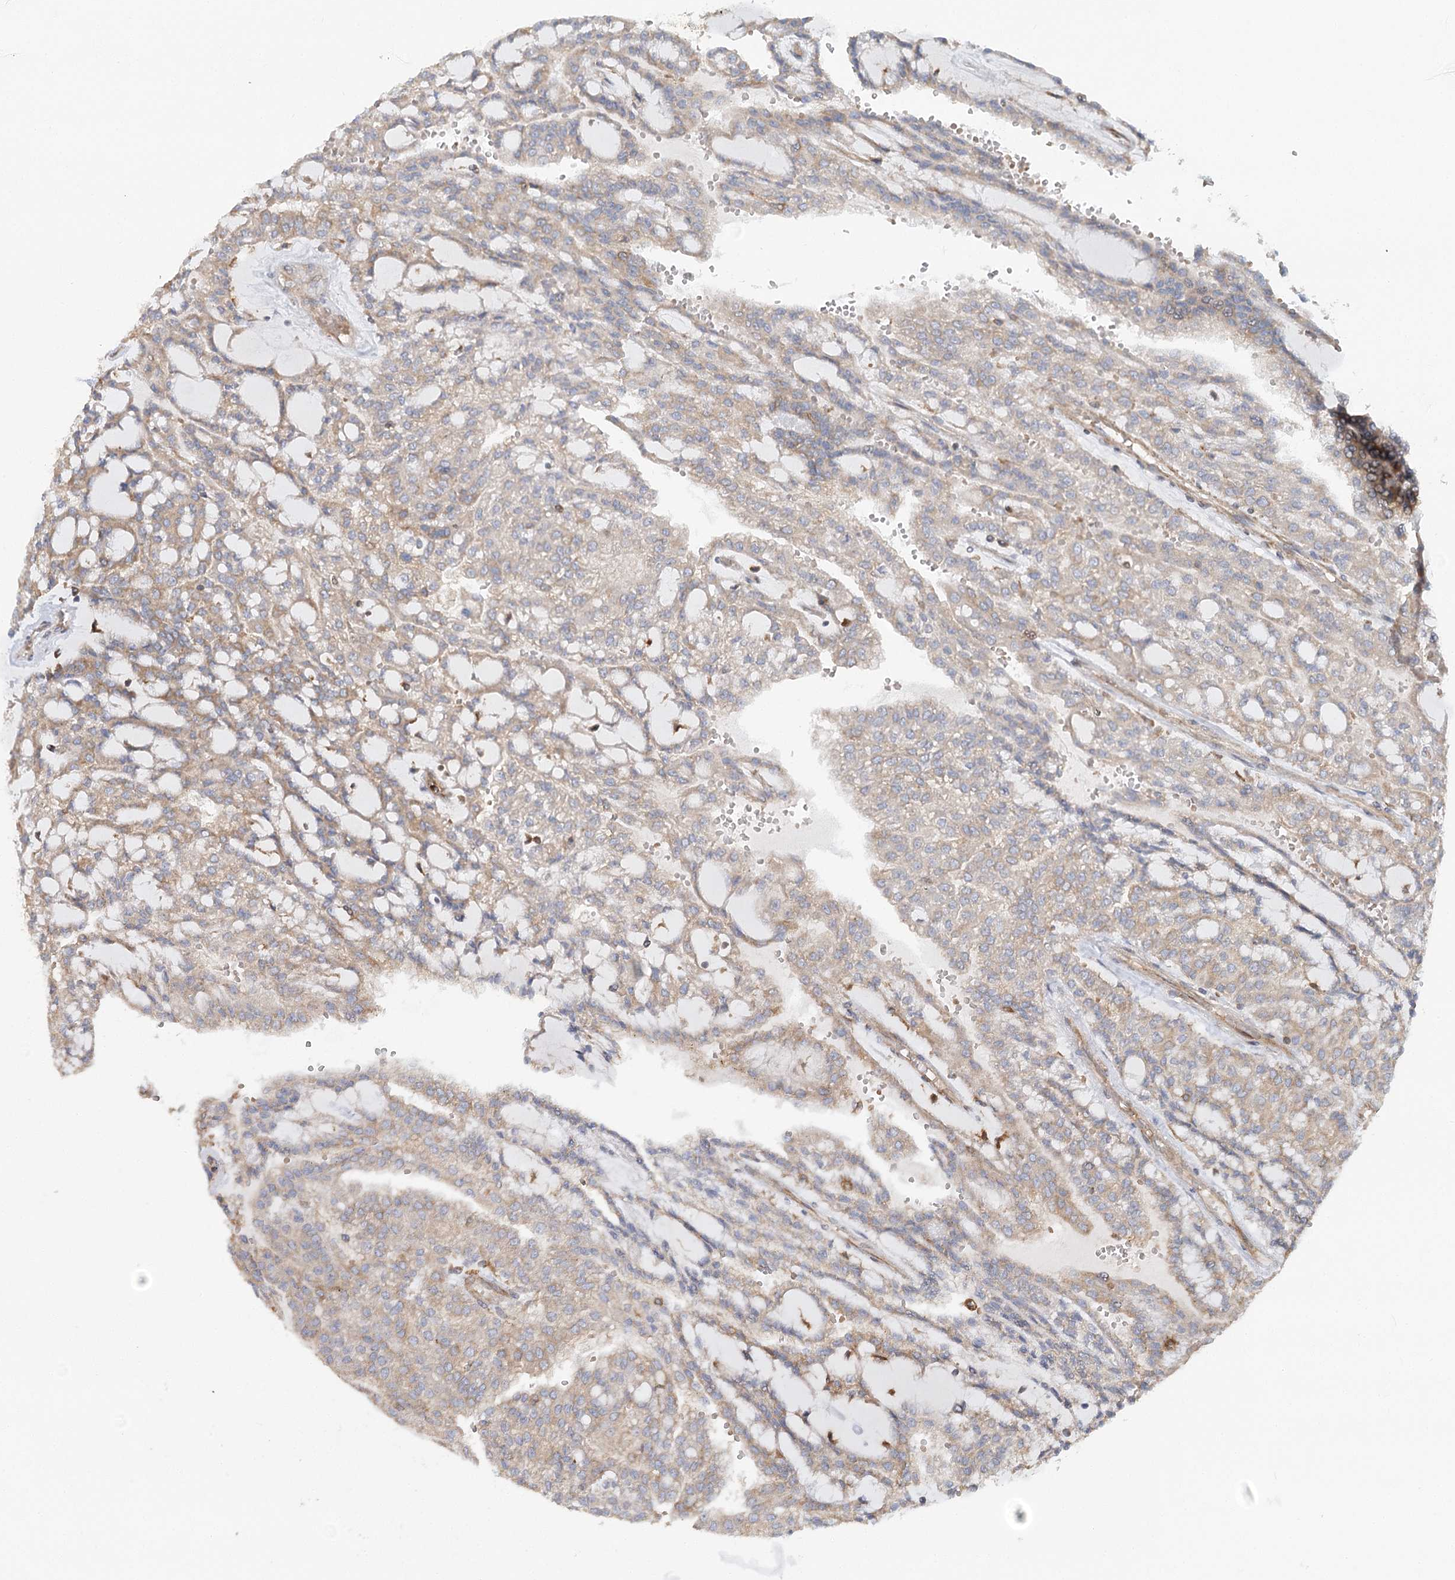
{"staining": {"intensity": "weak", "quantity": "25%-75%", "location": "cytoplasmic/membranous"}, "tissue": "renal cancer", "cell_type": "Tumor cells", "image_type": "cancer", "snomed": [{"axis": "morphology", "description": "Adenocarcinoma, NOS"}, {"axis": "topography", "description": "Kidney"}], "caption": "Renal adenocarcinoma stained for a protein reveals weak cytoplasmic/membranous positivity in tumor cells.", "gene": "PAIP2", "patient": {"sex": "male", "age": 63}}